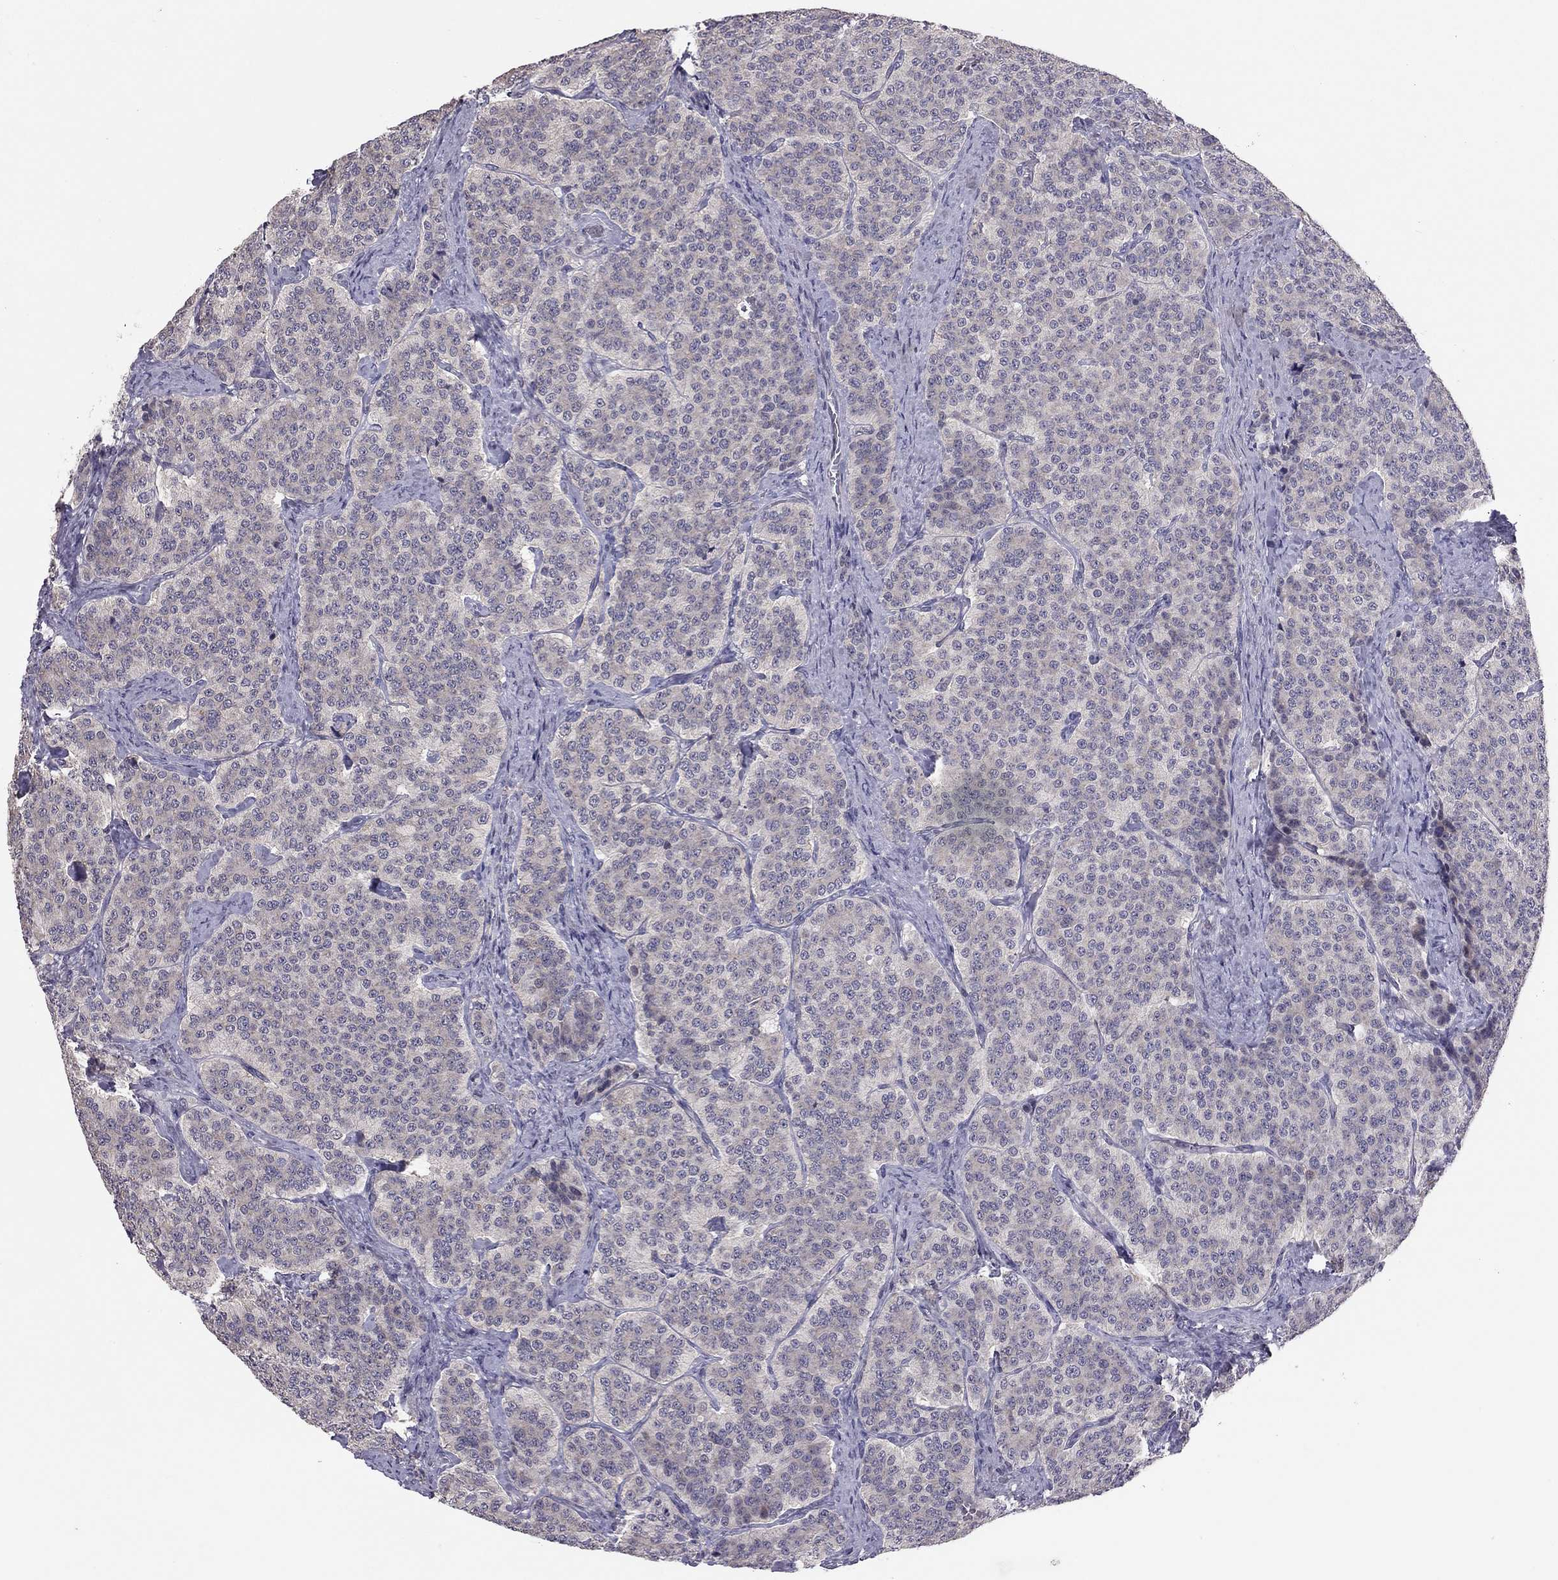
{"staining": {"intensity": "negative", "quantity": "none", "location": "none"}, "tissue": "carcinoid", "cell_type": "Tumor cells", "image_type": "cancer", "snomed": [{"axis": "morphology", "description": "Carcinoid, malignant, NOS"}, {"axis": "topography", "description": "Small intestine"}], "caption": "IHC micrograph of neoplastic tissue: carcinoid stained with DAB (3,3'-diaminobenzidine) exhibits no significant protein positivity in tumor cells.", "gene": "HSF2BP", "patient": {"sex": "female", "age": 58}}